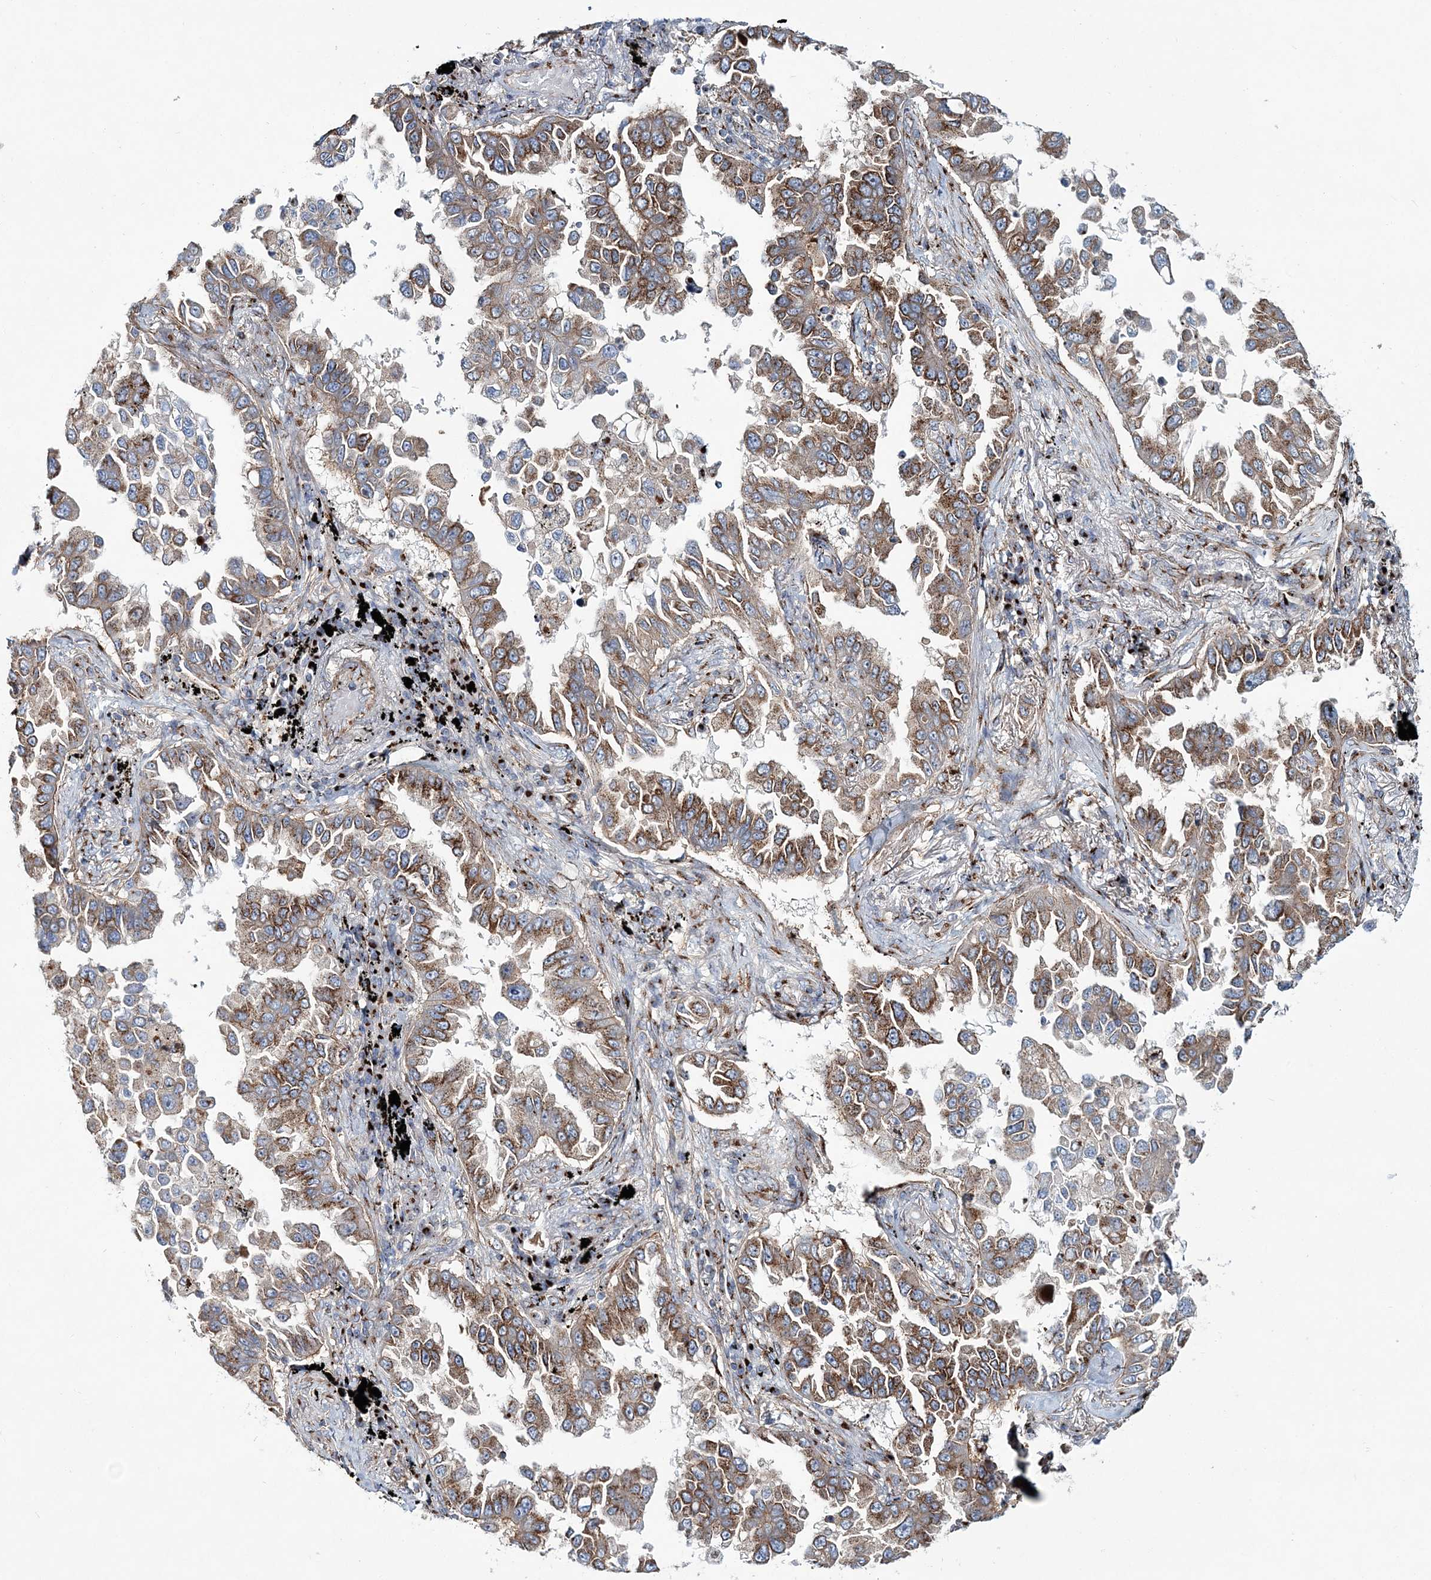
{"staining": {"intensity": "moderate", "quantity": ">75%", "location": "cytoplasmic/membranous"}, "tissue": "lung cancer", "cell_type": "Tumor cells", "image_type": "cancer", "snomed": [{"axis": "morphology", "description": "Adenocarcinoma, NOS"}, {"axis": "topography", "description": "Lung"}], "caption": "The micrograph shows staining of lung cancer, revealing moderate cytoplasmic/membranous protein staining (brown color) within tumor cells. (brown staining indicates protein expression, while blue staining denotes nuclei).", "gene": "MAN1A2", "patient": {"sex": "female", "age": 67}}